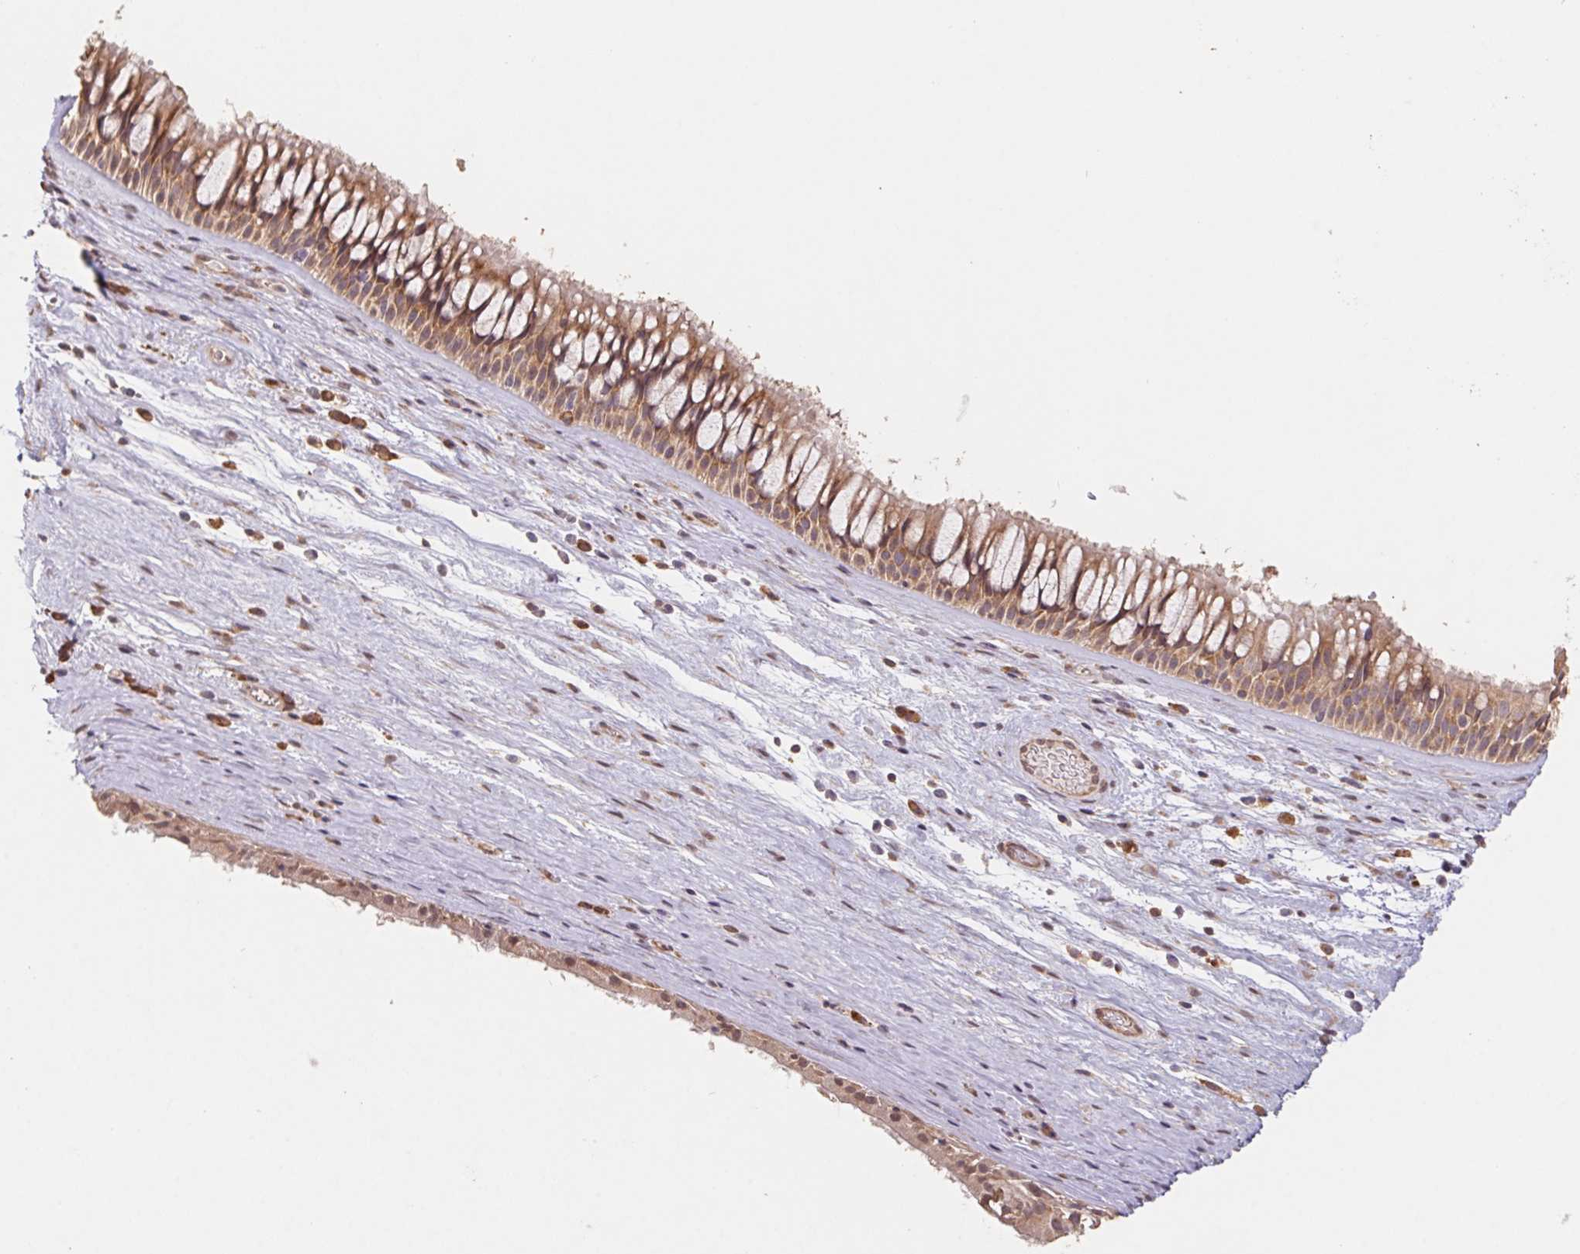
{"staining": {"intensity": "moderate", "quantity": ">75%", "location": "cytoplasmic/membranous,nuclear"}, "tissue": "nasopharynx", "cell_type": "Respiratory epithelial cells", "image_type": "normal", "snomed": [{"axis": "morphology", "description": "Normal tissue, NOS"}, {"axis": "topography", "description": "Nasopharynx"}], "caption": "Nasopharynx stained for a protein demonstrates moderate cytoplasmic/membranous,nuclear positivity in respiratory epithelial cells. The protein is shown in brown color, while the nuclei are stained blue.", "gene": "RPL27A", "patient": {"sex": "male", "age": 74}}